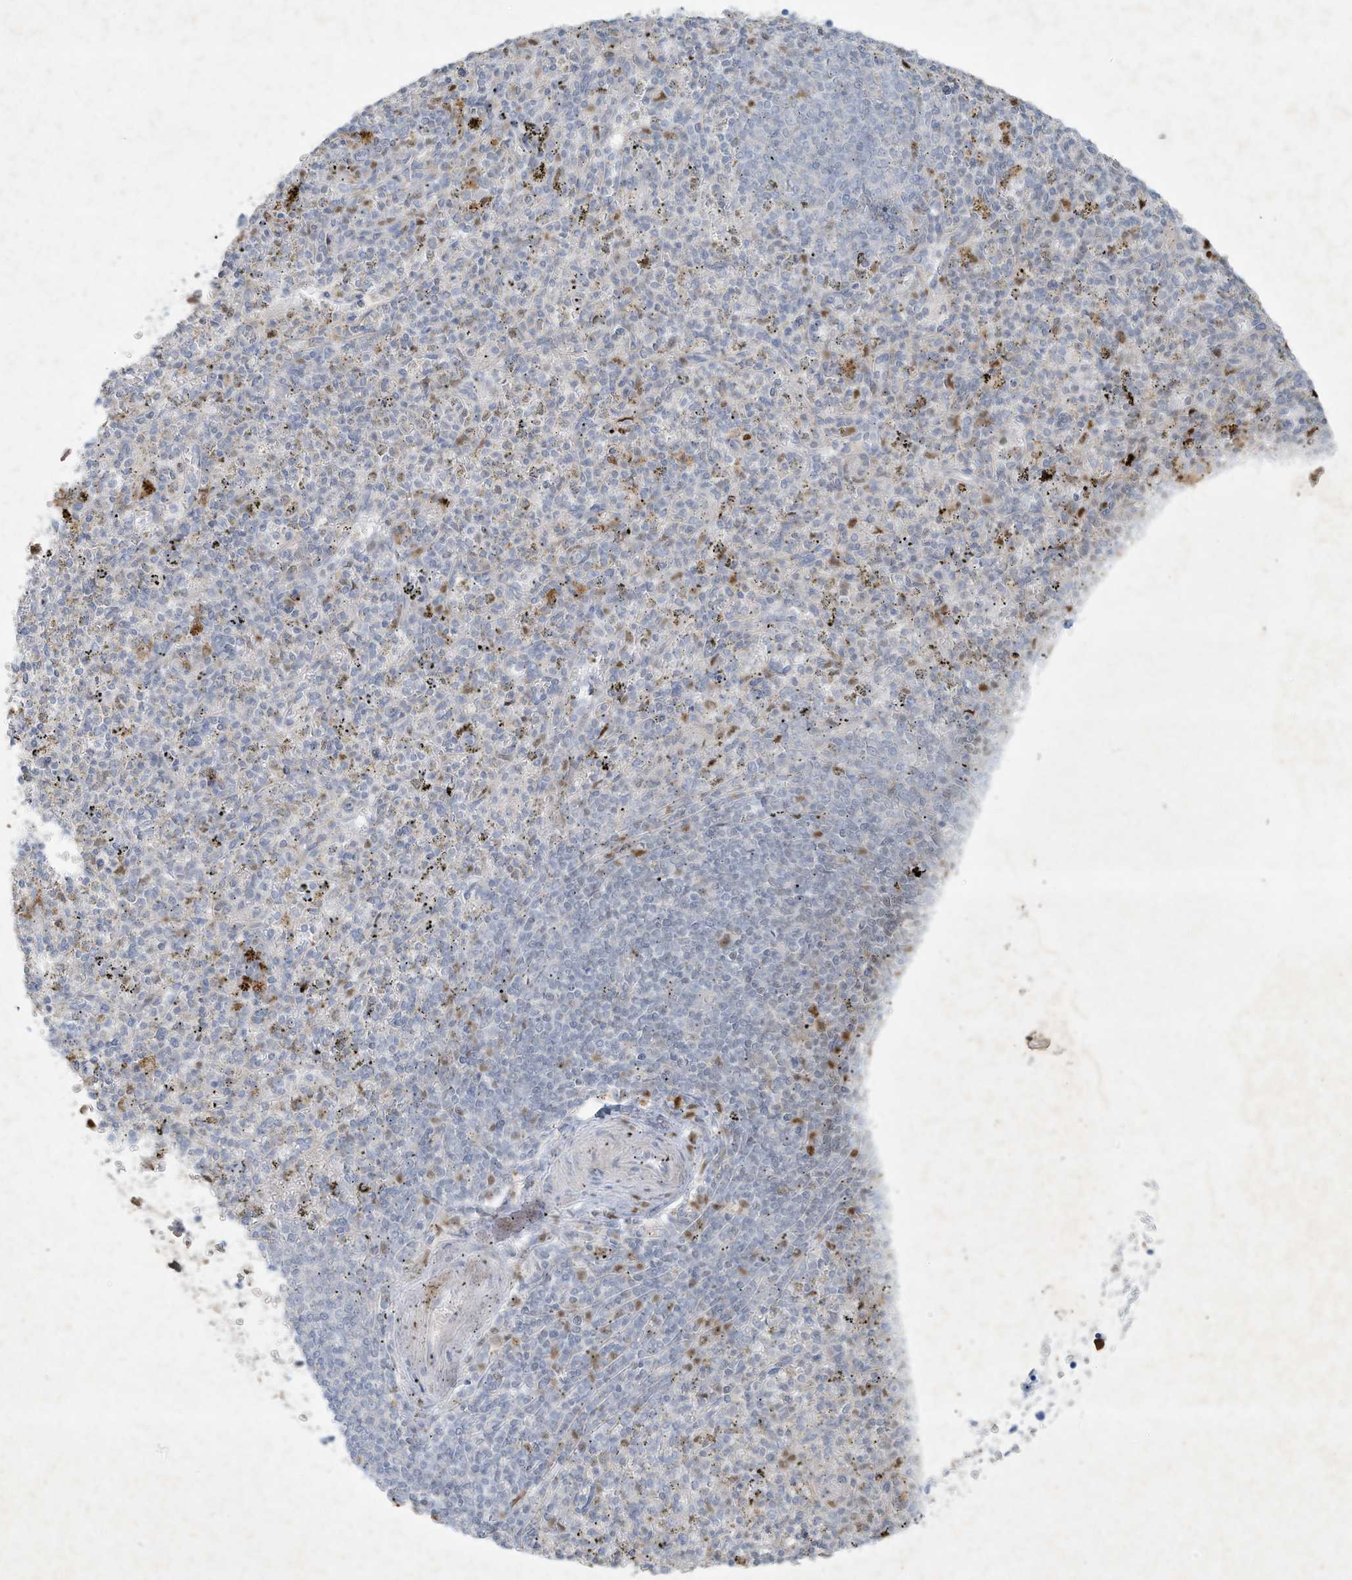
{"staining": {"intensity": "moderate", "quantity": "<25%", "location": "cytoplasmic/membranous"}, "tissue": "spleen", "cell_type": "Cells in red pulp", "image_type": "normal", "snomed": [{"axis": "morphology", "description": "Normal tissue, NOS"}, {"axis": "topography", "description": "Spleen"}], "caption": "Spleen stained with immunohistochemistry displays moderate cytoplasmic/membranous expression in approximately <25% of cells in red pulp. Using DAB (3,3'-diaminobenzidine) (brown) and hematoxylin (blue) stains, captured at high magnification using brightfield microscopy.", "gene": "TUBE1", "patient": {"sex": "male", "age": 72}}